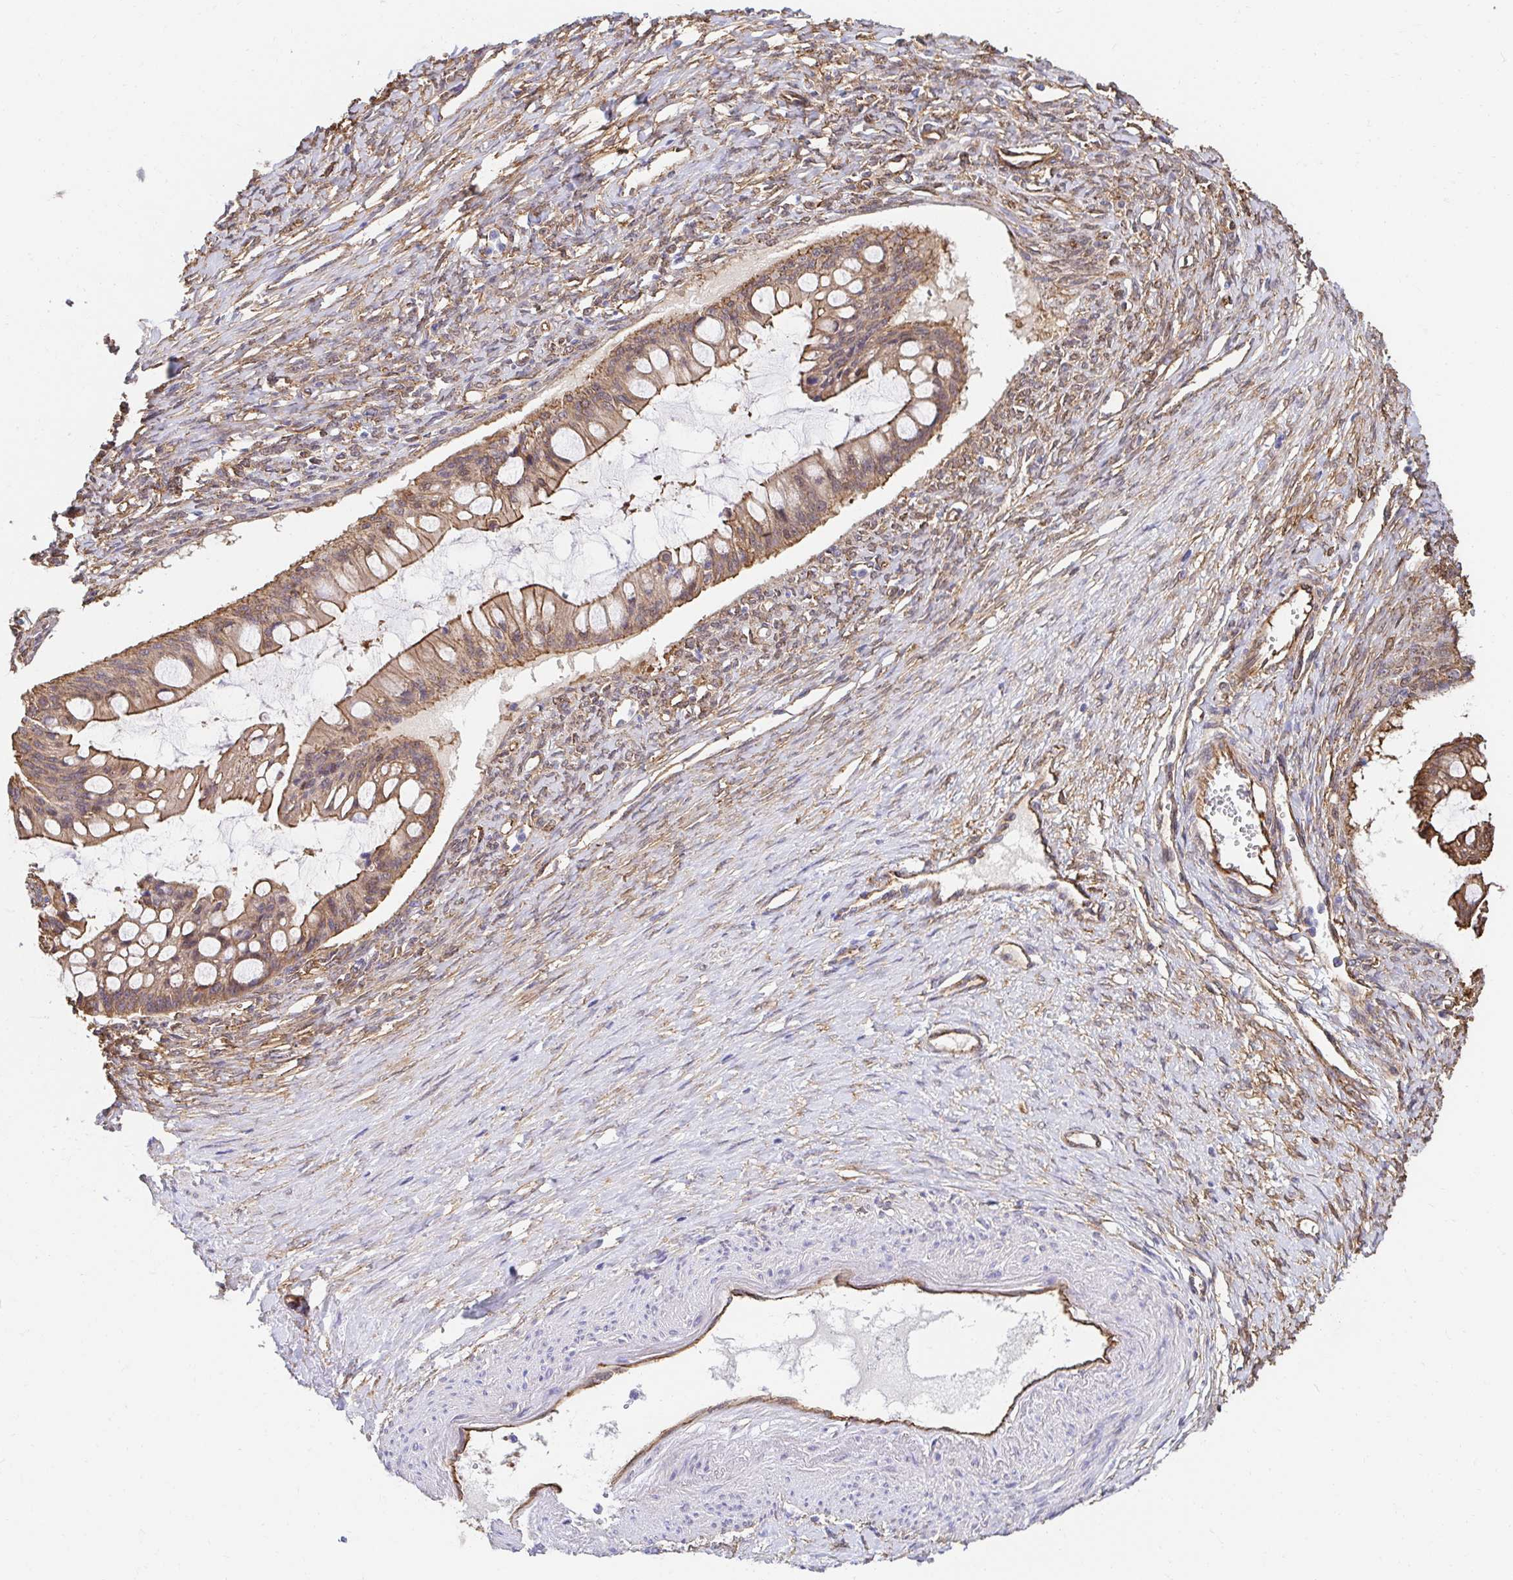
{"staining": {"intensity": "moderate", "quantity": ">75%", "location": "cytoplasmic/membranous"}, "tissue": "ovarian cancer", "cell_type": "Tumor cells", "image_type": "cancer", "snomed": [{"axis": "morphology", "description": "Cystadenocarcinoma, mucinous, NOS"}, {"axis": "topography", "description": "Ovary"}], "caption": "A brown stain labels moderate cytoplasmic/membranous staining of a protein in mucinous cystadenocarcinoma (ovarian) tumor cells.", "gene": "CTTN", "patient": {"sex": "female", "age": 73}}